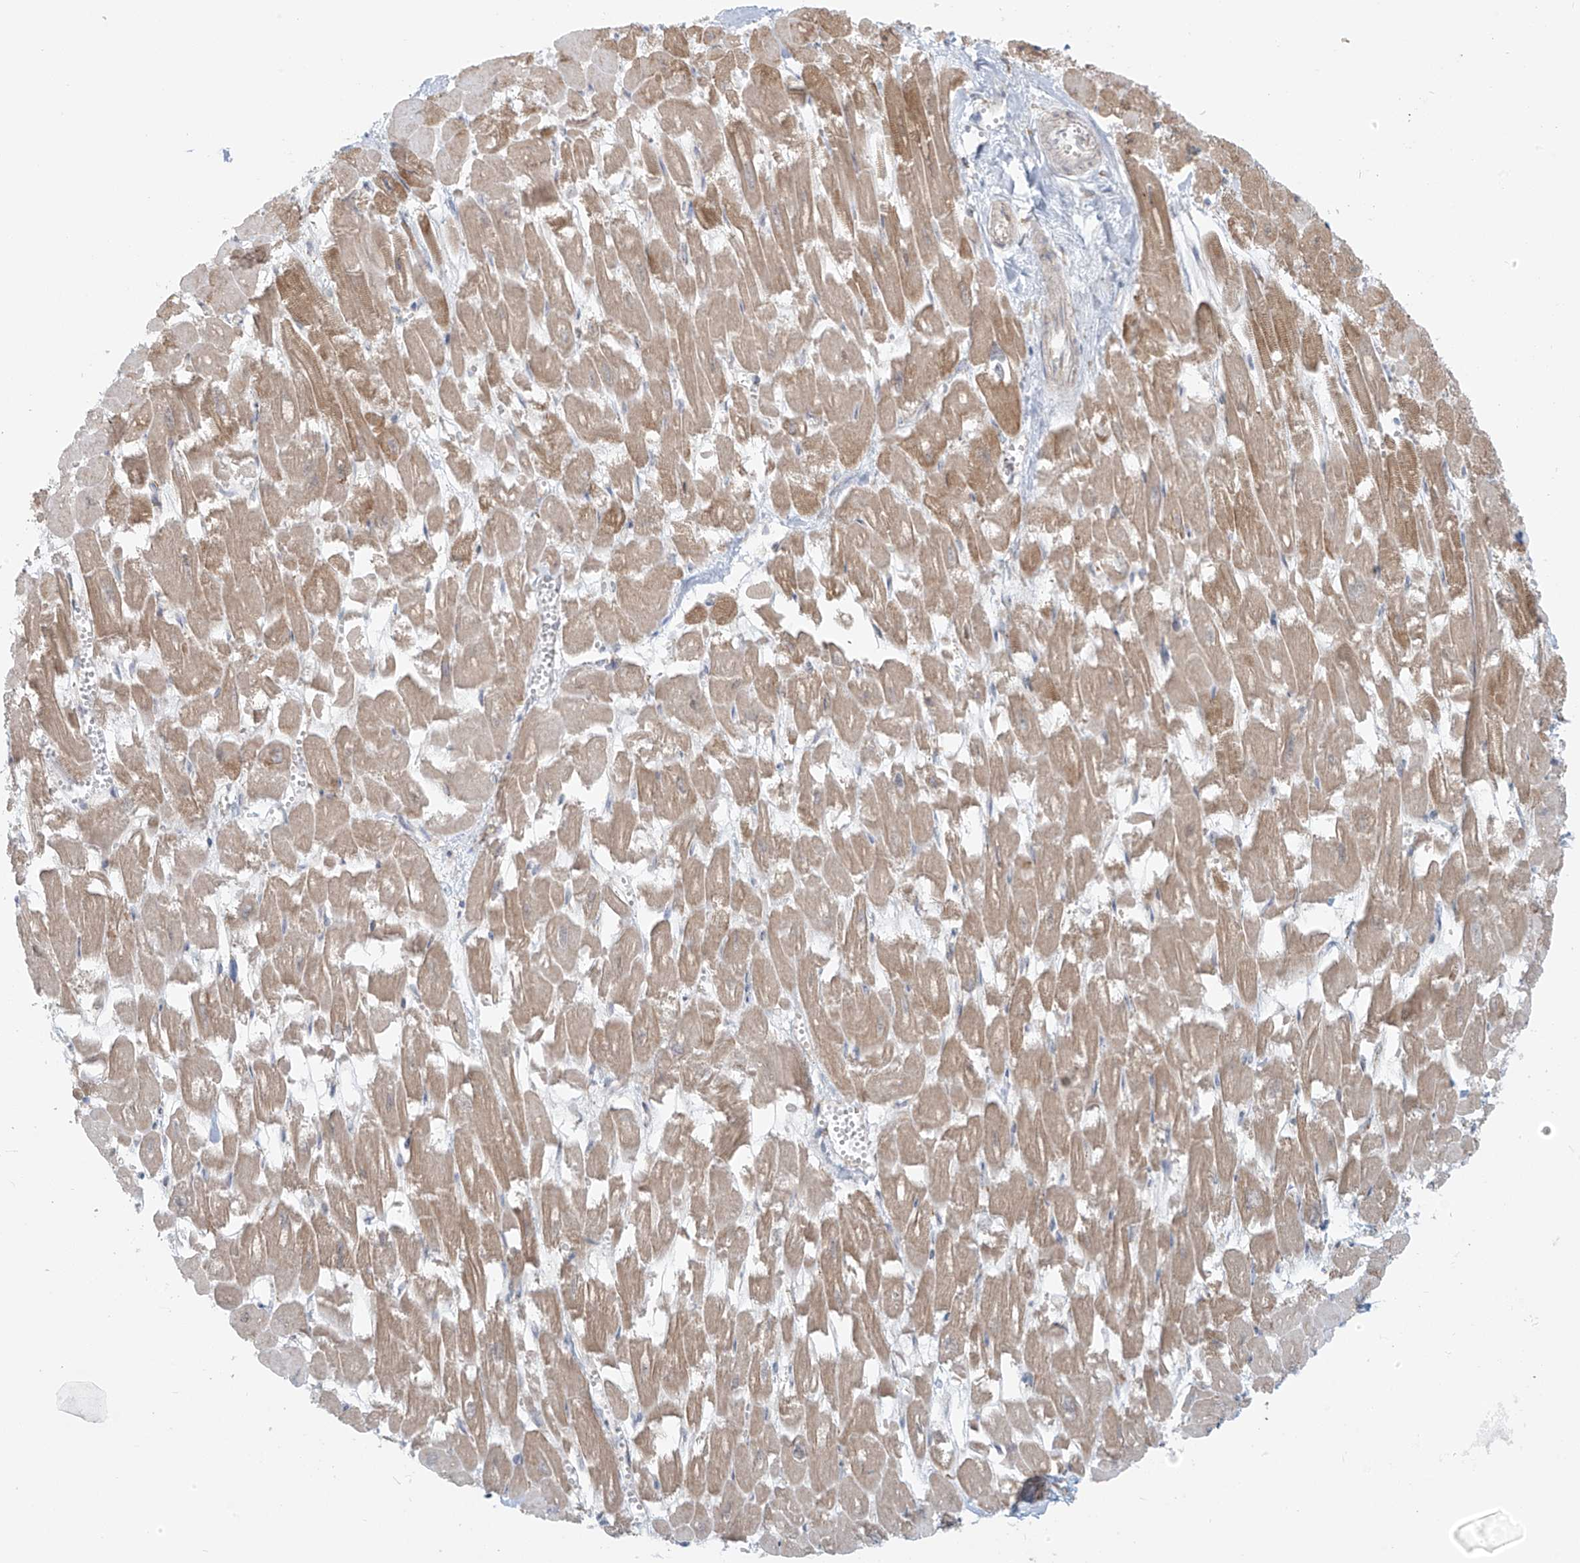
{"staining": {"intensity": "moderate", "quantity": ">75%", "location": "cytoplasmic/membranous"}, "tissue": "heart muscle", "cell_type": "Cardiomyocytes", "image_type": "normal", "snomed": [{"axis": "morphology", "description": "Normal tissue, NOS"}, {"axis": "topography", "description": "Heart"}], "caption": "Immunohistochemistry (IHC) of benign human heart muscle demonstrates medium levels of moderate cytoplasmic/membranous positivity in about >75% of cardiomyocytes.", "gene": "KATNIP", "patient": {"sex": "male", "age": 54}}